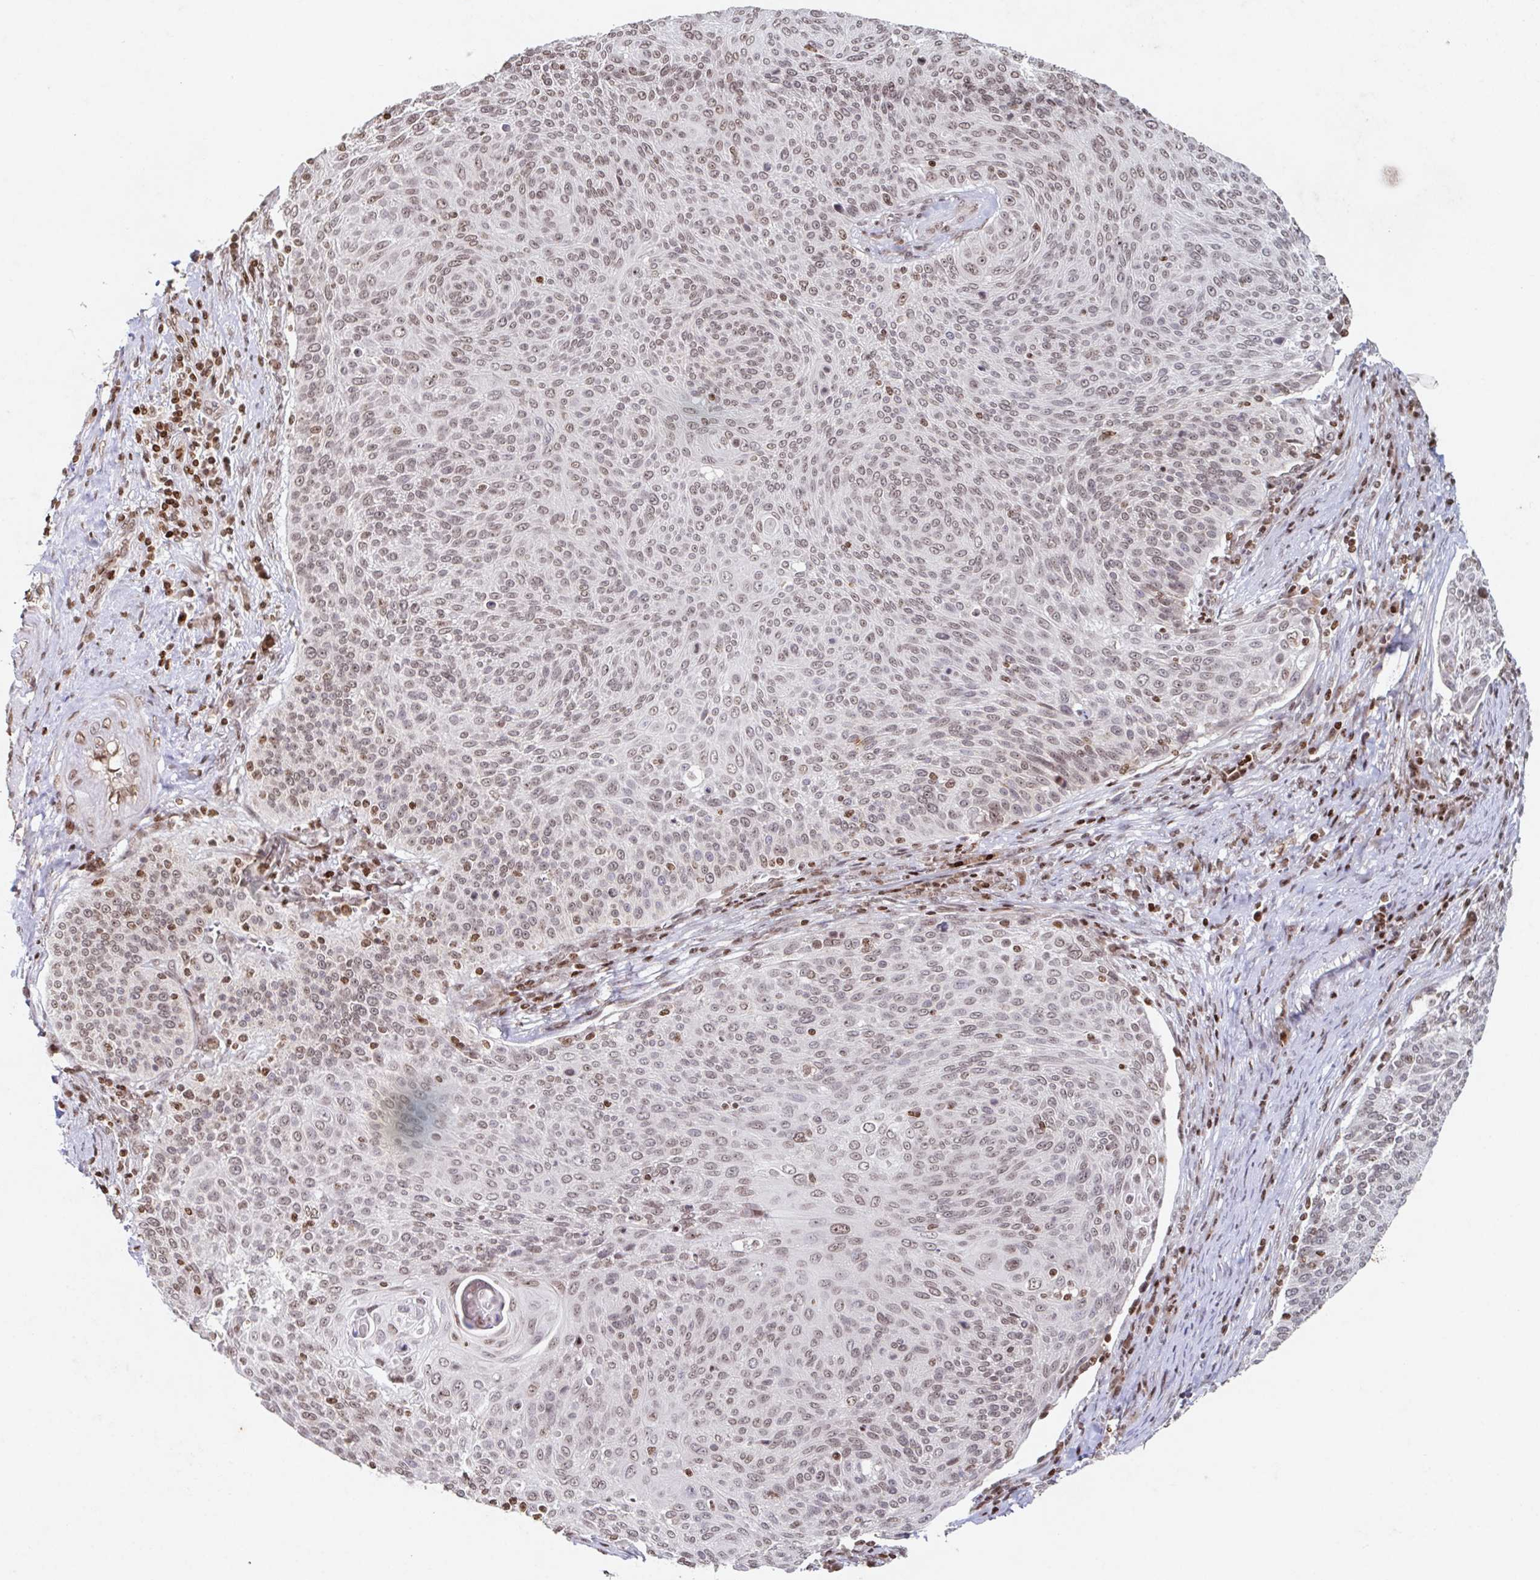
{"staining": {"intensity": "weak", "quantity": ">75%", "location": "nuclear"}, "tissue": "cervical cancer", "cell_type": "Tumor cells", "image_type": "cancer", "snomed": [{"axis": "morphology", "description": "Squamous cell carcinoma, NOS"}, {"axis": "topography", "description": "Cervix"}], "caption": "DAB (3,3'-diaminobenzidine) immunohistochemical staining of human cervical cancer (squamous cell carcinoma) demonstrates weak nuclear protein expression in approximately >75% of tumor cells.", "gene": "C19orf53", "patient": {"sex": "female", "age": 31}}